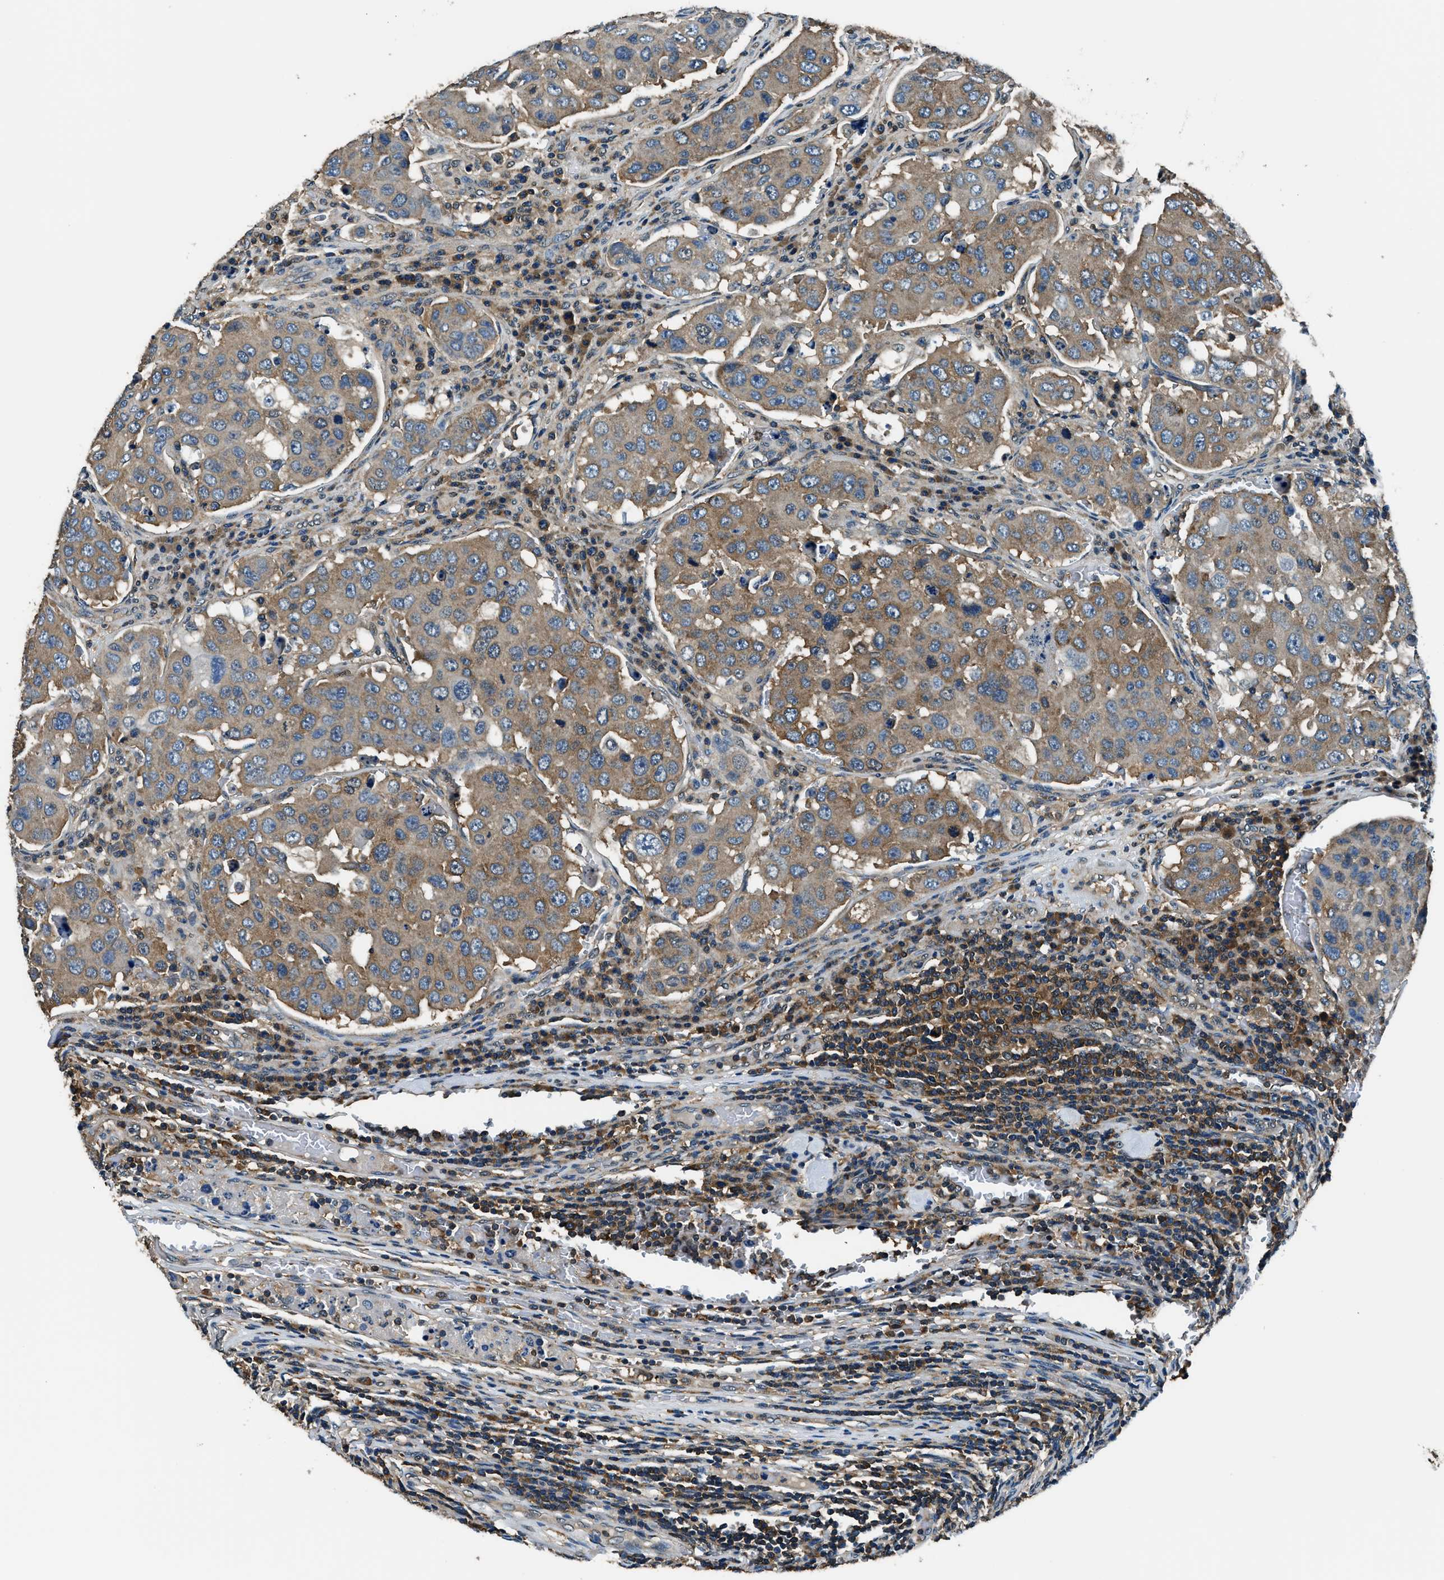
{"staining": {"intensity": "moderate", "quantity": ">75%", "location": "cytoplasmic/membranous"}, "tissue": "urothelial cancer", "cell_type": "Tumor cells", "image_type": "cancer", "snomed": [{"axis": "morphology", "description": "Urothelial carcinoma, High grade"}, {"axis": "topography", "description": "Lymph node"}, {"axis": "topography", "description": "Urinary bladder"}], "caption": "This is a photomicrograph of immunohistochemistry (IHC) staining of urothelial cancer, which shows moderate staining in the cytoplasmic/membranous of tumor cells.", "gene": "ARFGAP2", "patient": {"sex": "male", "age": 51}}